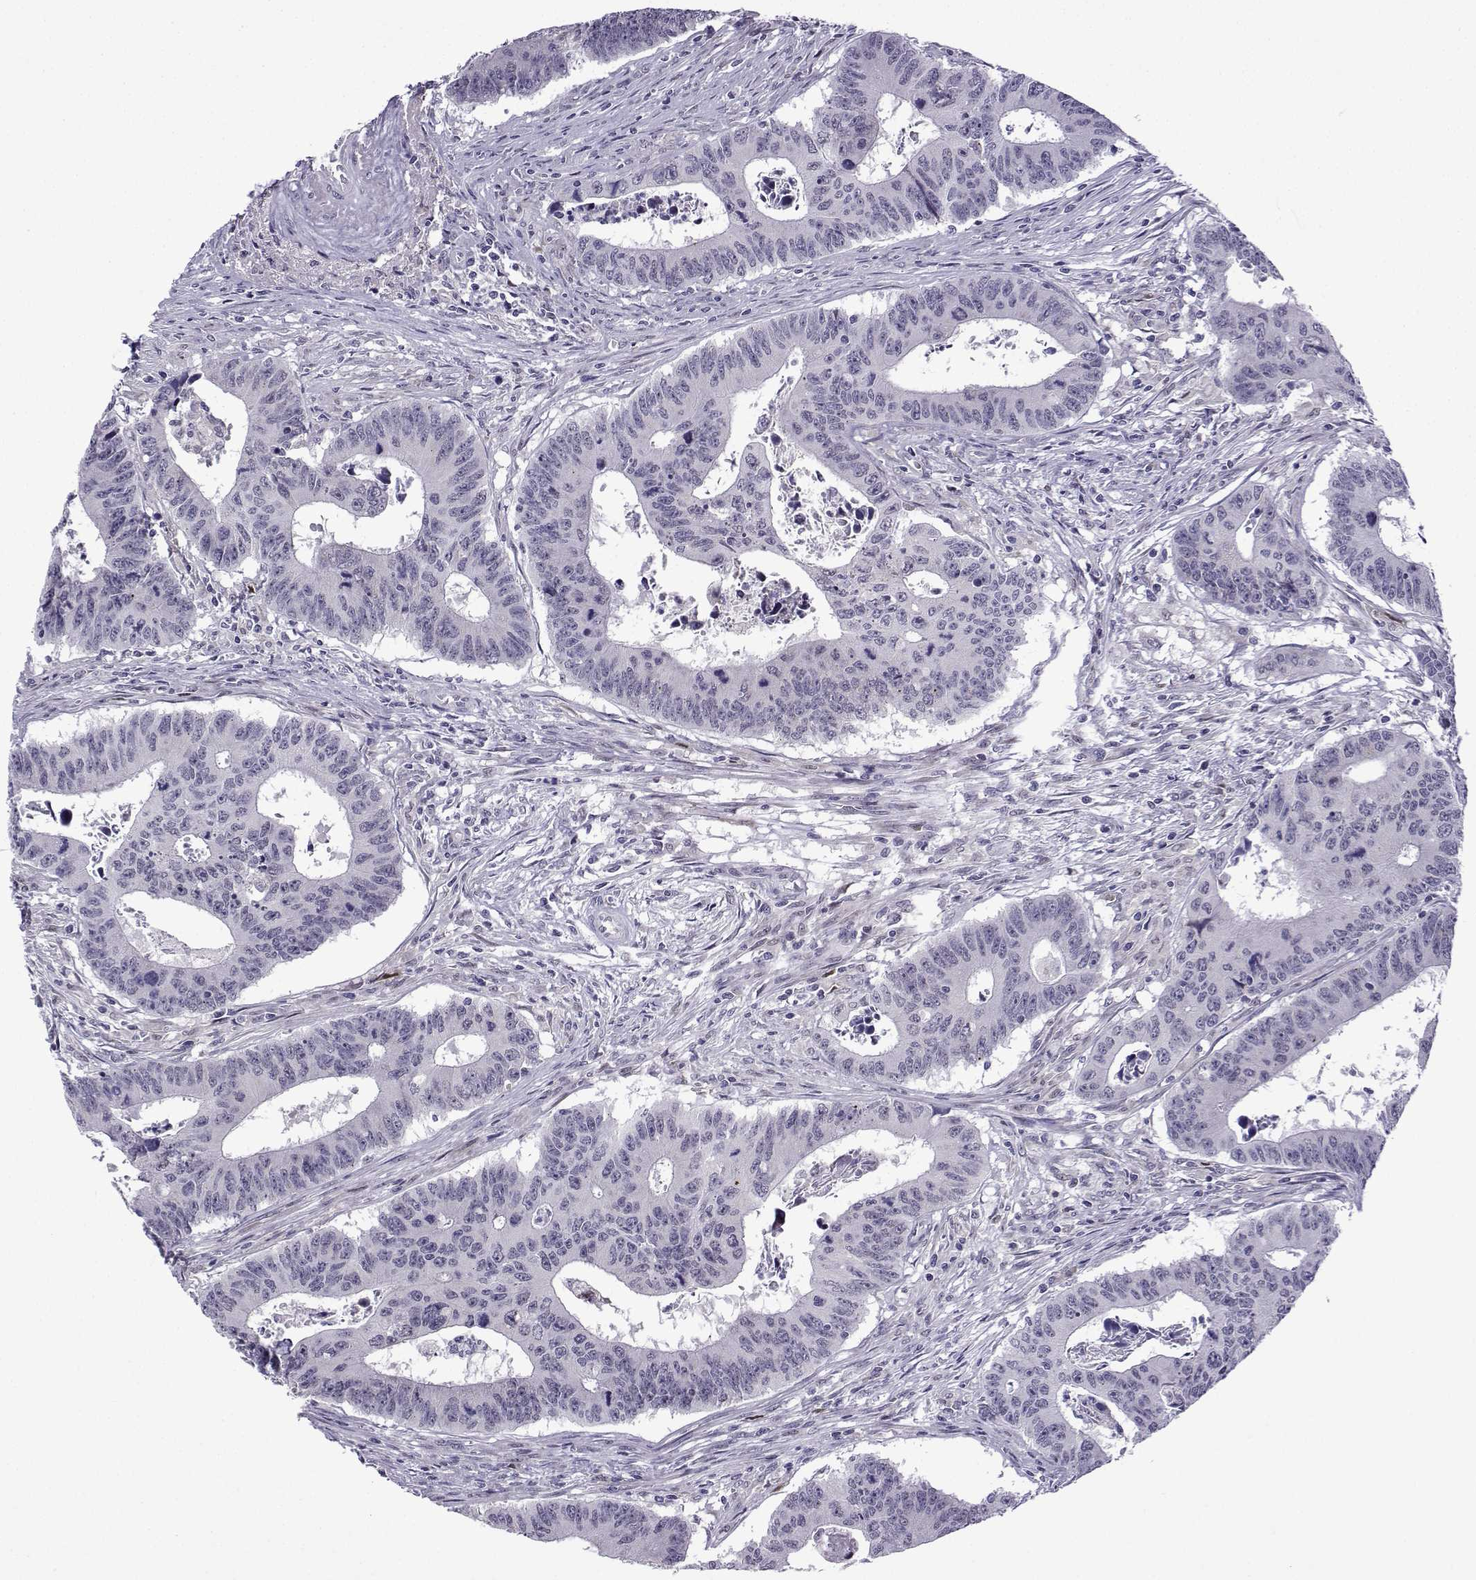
{"staining": {"intensity": "negative", "quantity": "none", "location": "none"}, "tissue": "colorectal cancer", "cell_type": "Tumor cells", "image_type": "cancer", "snomed": [{"axis": "morphology", "description": "Adenocarcinoma, NOS"}, {"axis": "topography", "description": "Appendix"}, {"axis": "topography", "description": "Colon"}, {"axis": "topography", "description": "Cecum"}, {"axis": "topography", "description": "Colon asc"}], "caption": "The image shows no staining of tumor cells in adenocarcinoma (colorectal).", "gene": "FGF3", "patient": {"sex": "female", "age": 85}}